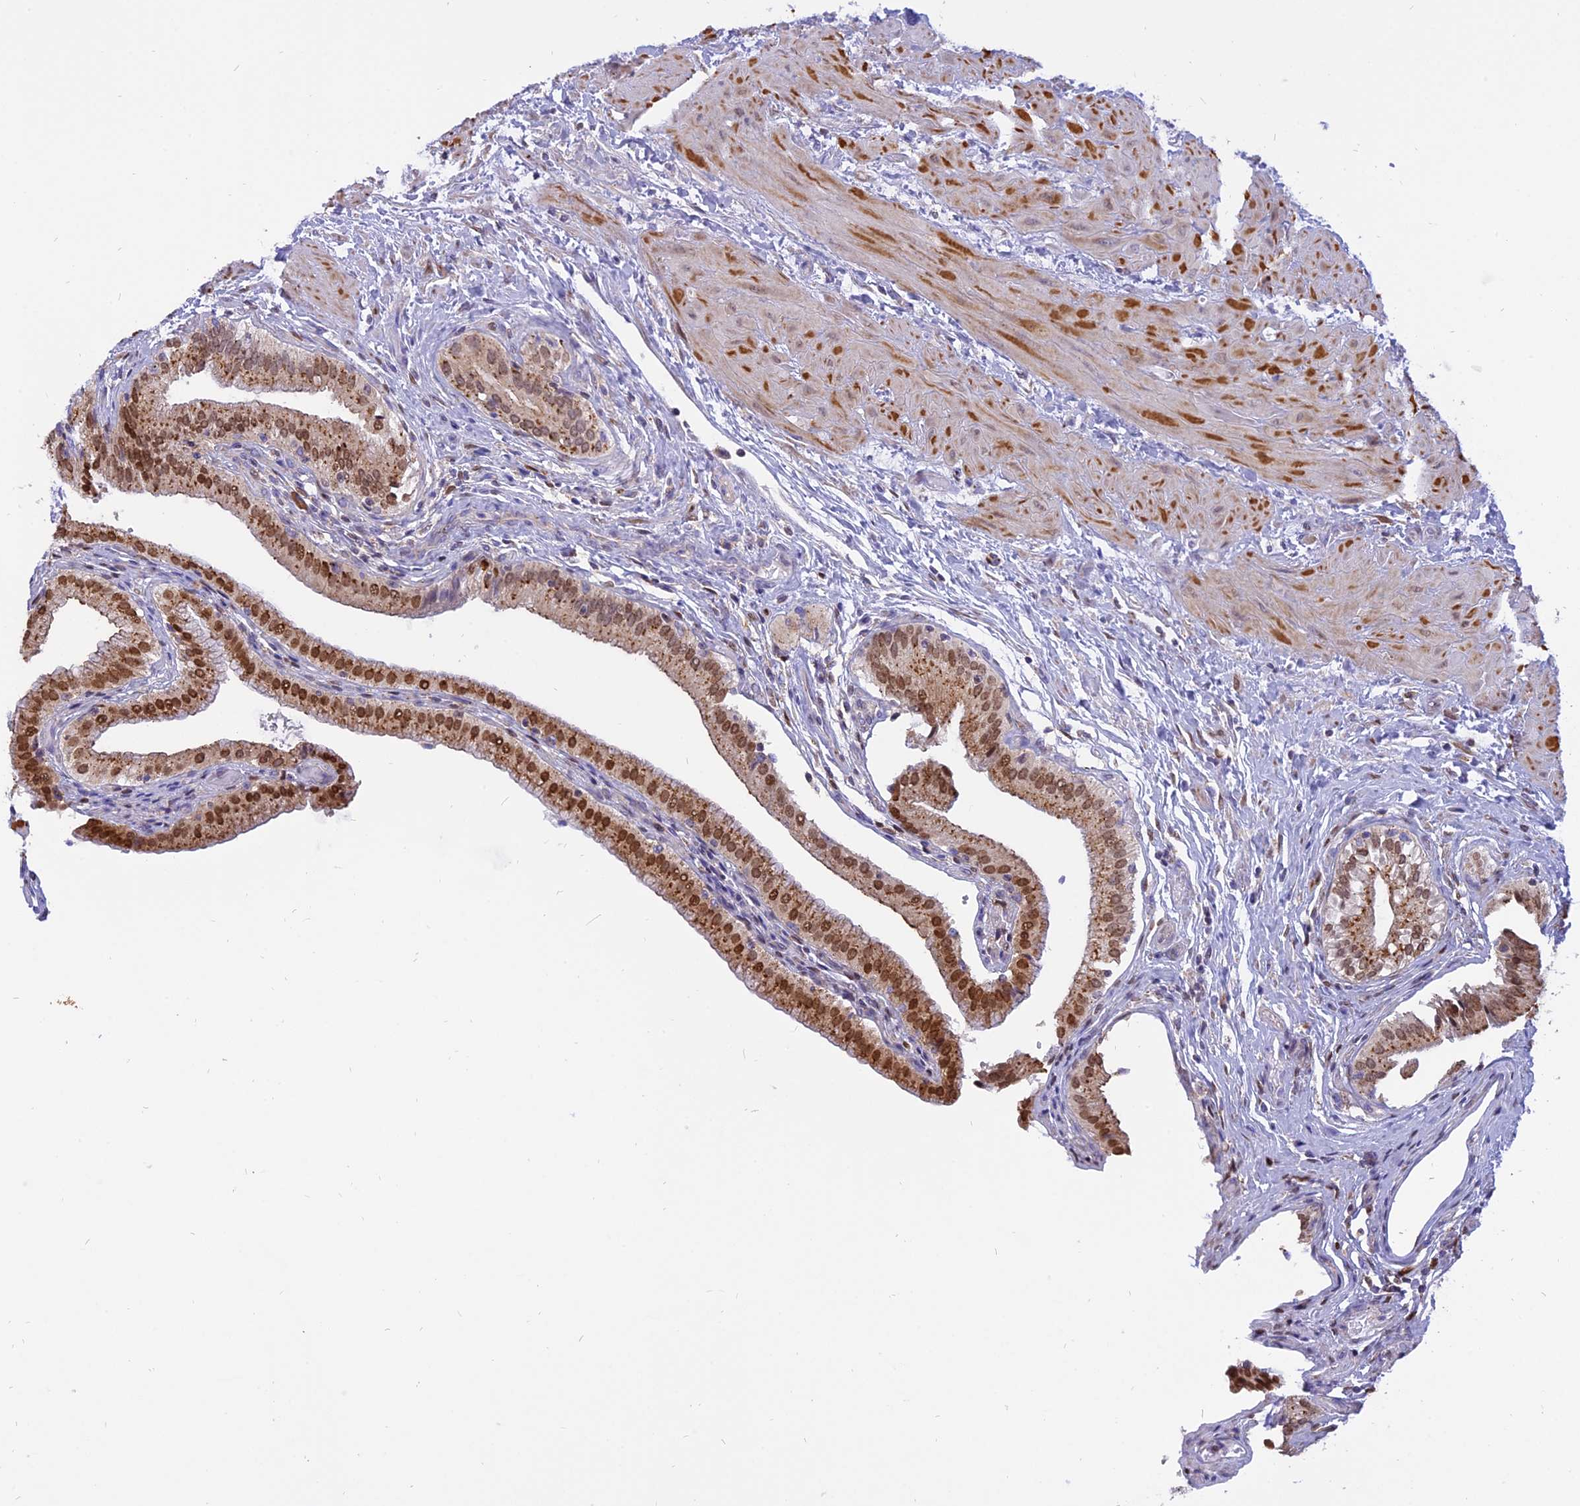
{"staining": {"intensity": "strong", "quantity": ">75%", "location": "nuclear"}, "tissue": "gallbladder", "cell_type": "Glandular cells", "image_type": "normal", "snomed": [{"axis": "morphology", "description": "Normal tissue, NOS"}, {"axis": "topography", "description": "Gallbladder"}], "caption": "DAB immunohistochemical staining of benign human gallbladder reveals strong nuclear protein positivity in about >75% of glandular cells. (DAB (3,3'-diaminobenzidine) IHC with brightfield microscopy, high magnification).", "gene": "CENPV", "patient": {"sex": "male", "age": 24}}